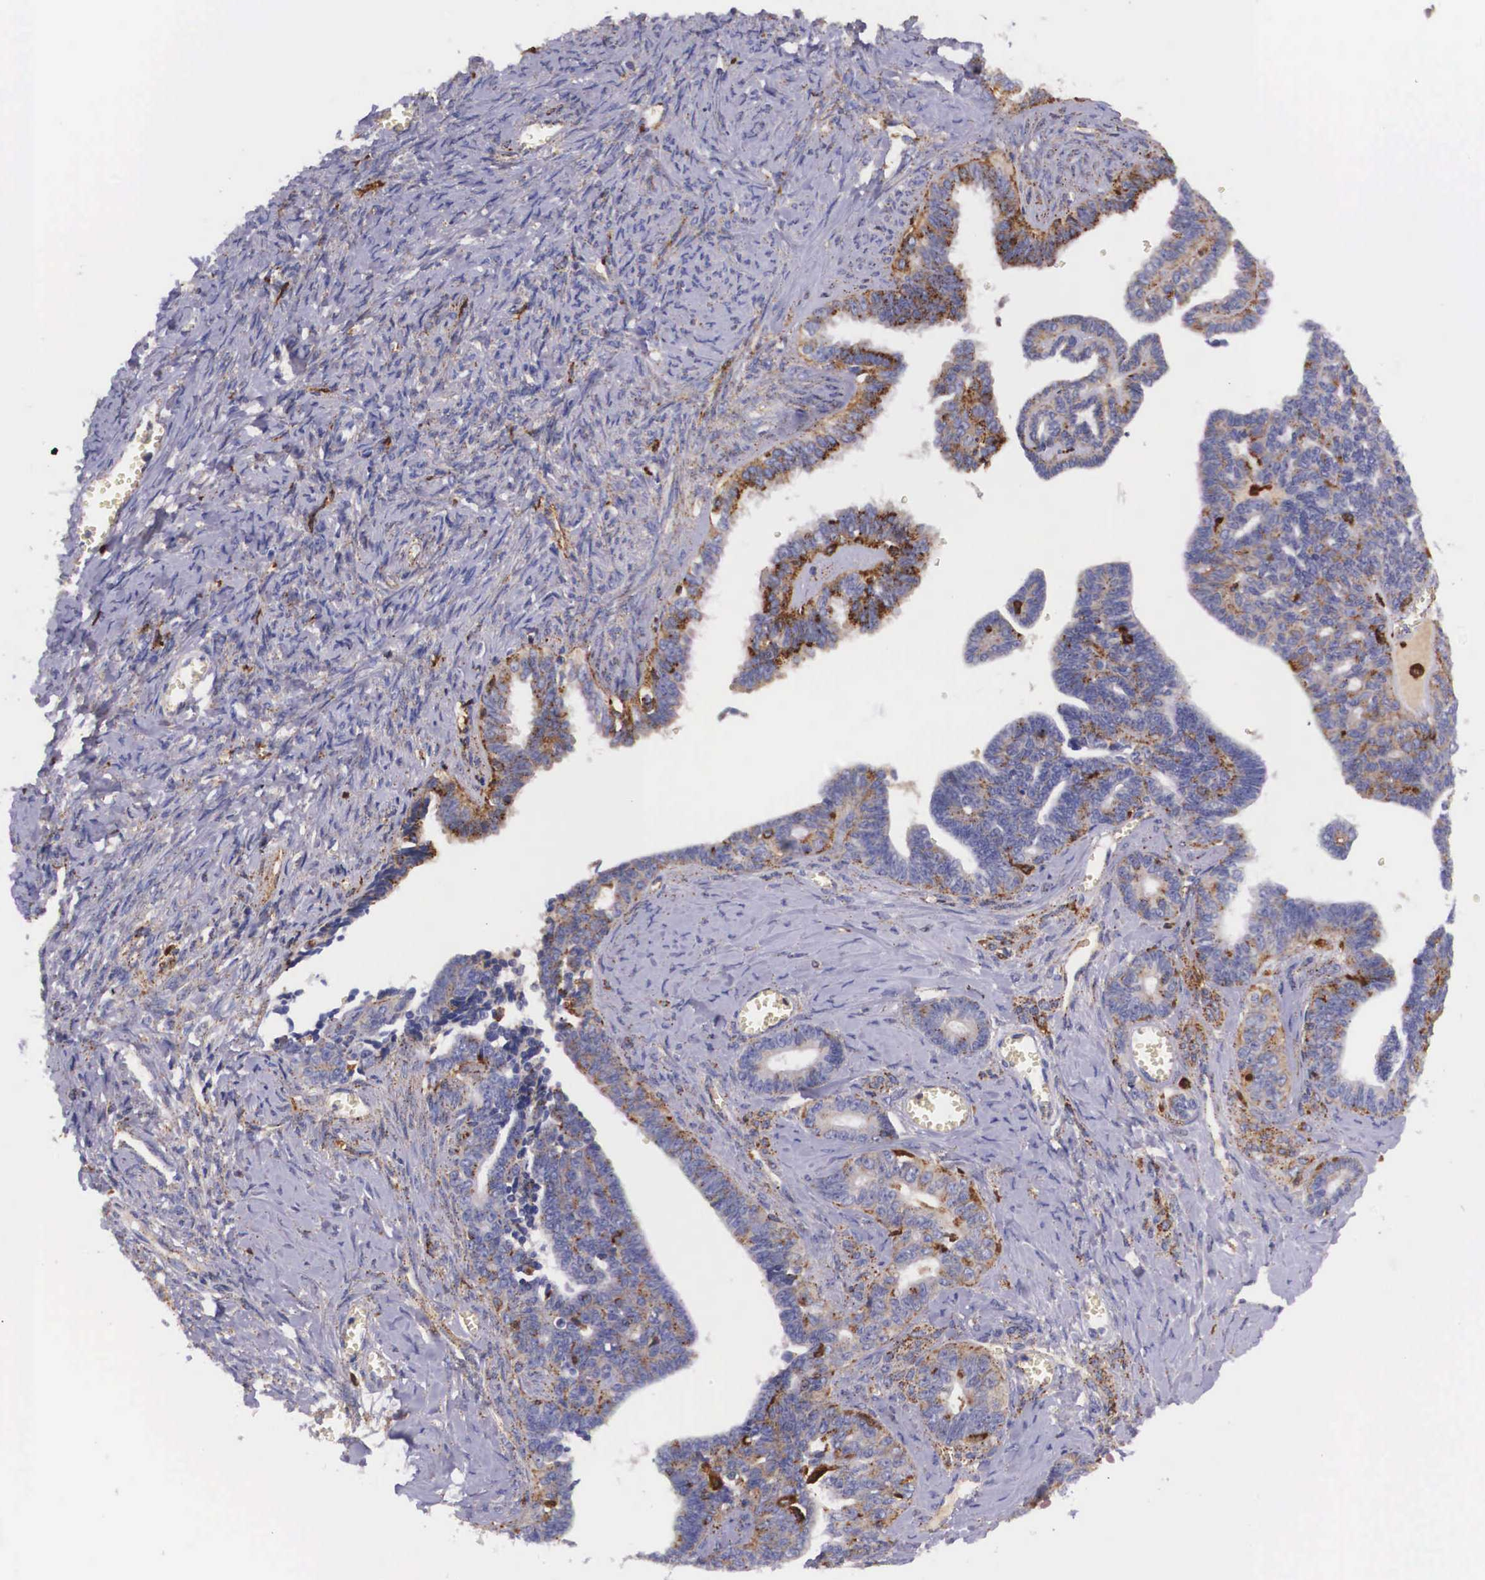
{"staining": {"intensity": "moderate", "quantity": "25%-75%", "location": "cytoplasmic/membranous"}, "tissue": "ovarian cancer", "cell_type": "Tumor cells", "image_type": "cancer", "snomed": [{"axis": "morphology", "description": "Cystadenocarcinoma, serous, NOS"}, {"axis": "topography", "description": "Ovary"}], "caption": "This is a histology image of immunohistochemistry staining of ovarian serous cystadenocarcinoma, which shows moderate staining in the cytoplasmic/membranous of tumor cells.", "gene": "NAGA", "patient": {"sex": "female", "age": 71}}